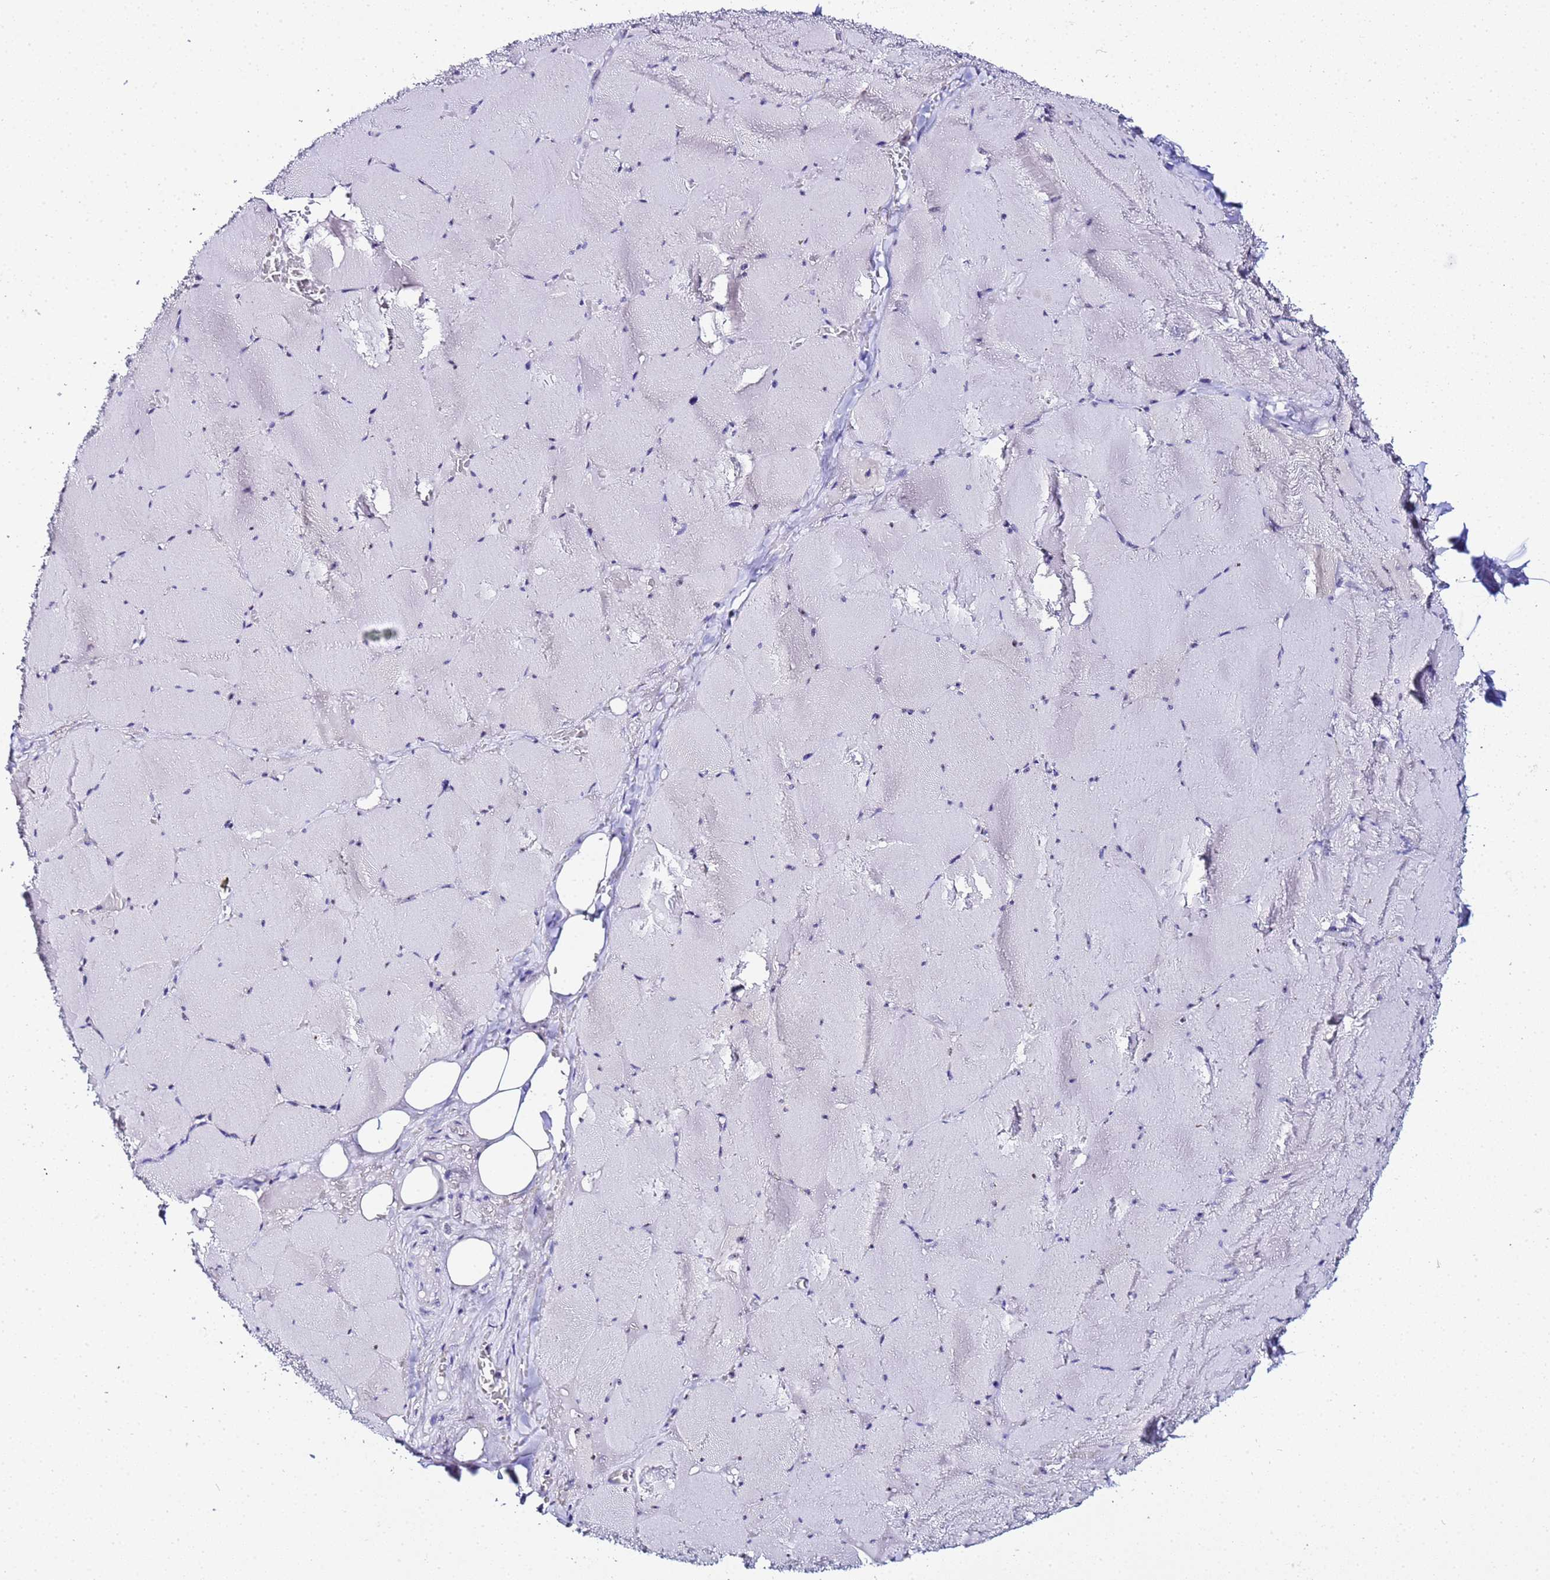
{"staining": {"intensity": "negative", "quantity": "none", "location": "none"}, "tissue": "skeletal muscle", "cell_type": "Myocytes", "image_type": "normal", "snomed": [{"axis": "morphology", "description": "Normal tissue, NOS"}, {"axis": "topography", "description": "Skeletal muscle"}, {"axis": "topography", "description": "Head-Neck"}], "caption": "This is a histopathology image of IHC staining of normal skeletal muscle, which shows no staining in myocytes. (DAB IHC visualized using brightfield microscopy, high magnification).", "gene": "ACTL6B", "patient": {"sex": "male", "age": 66}}